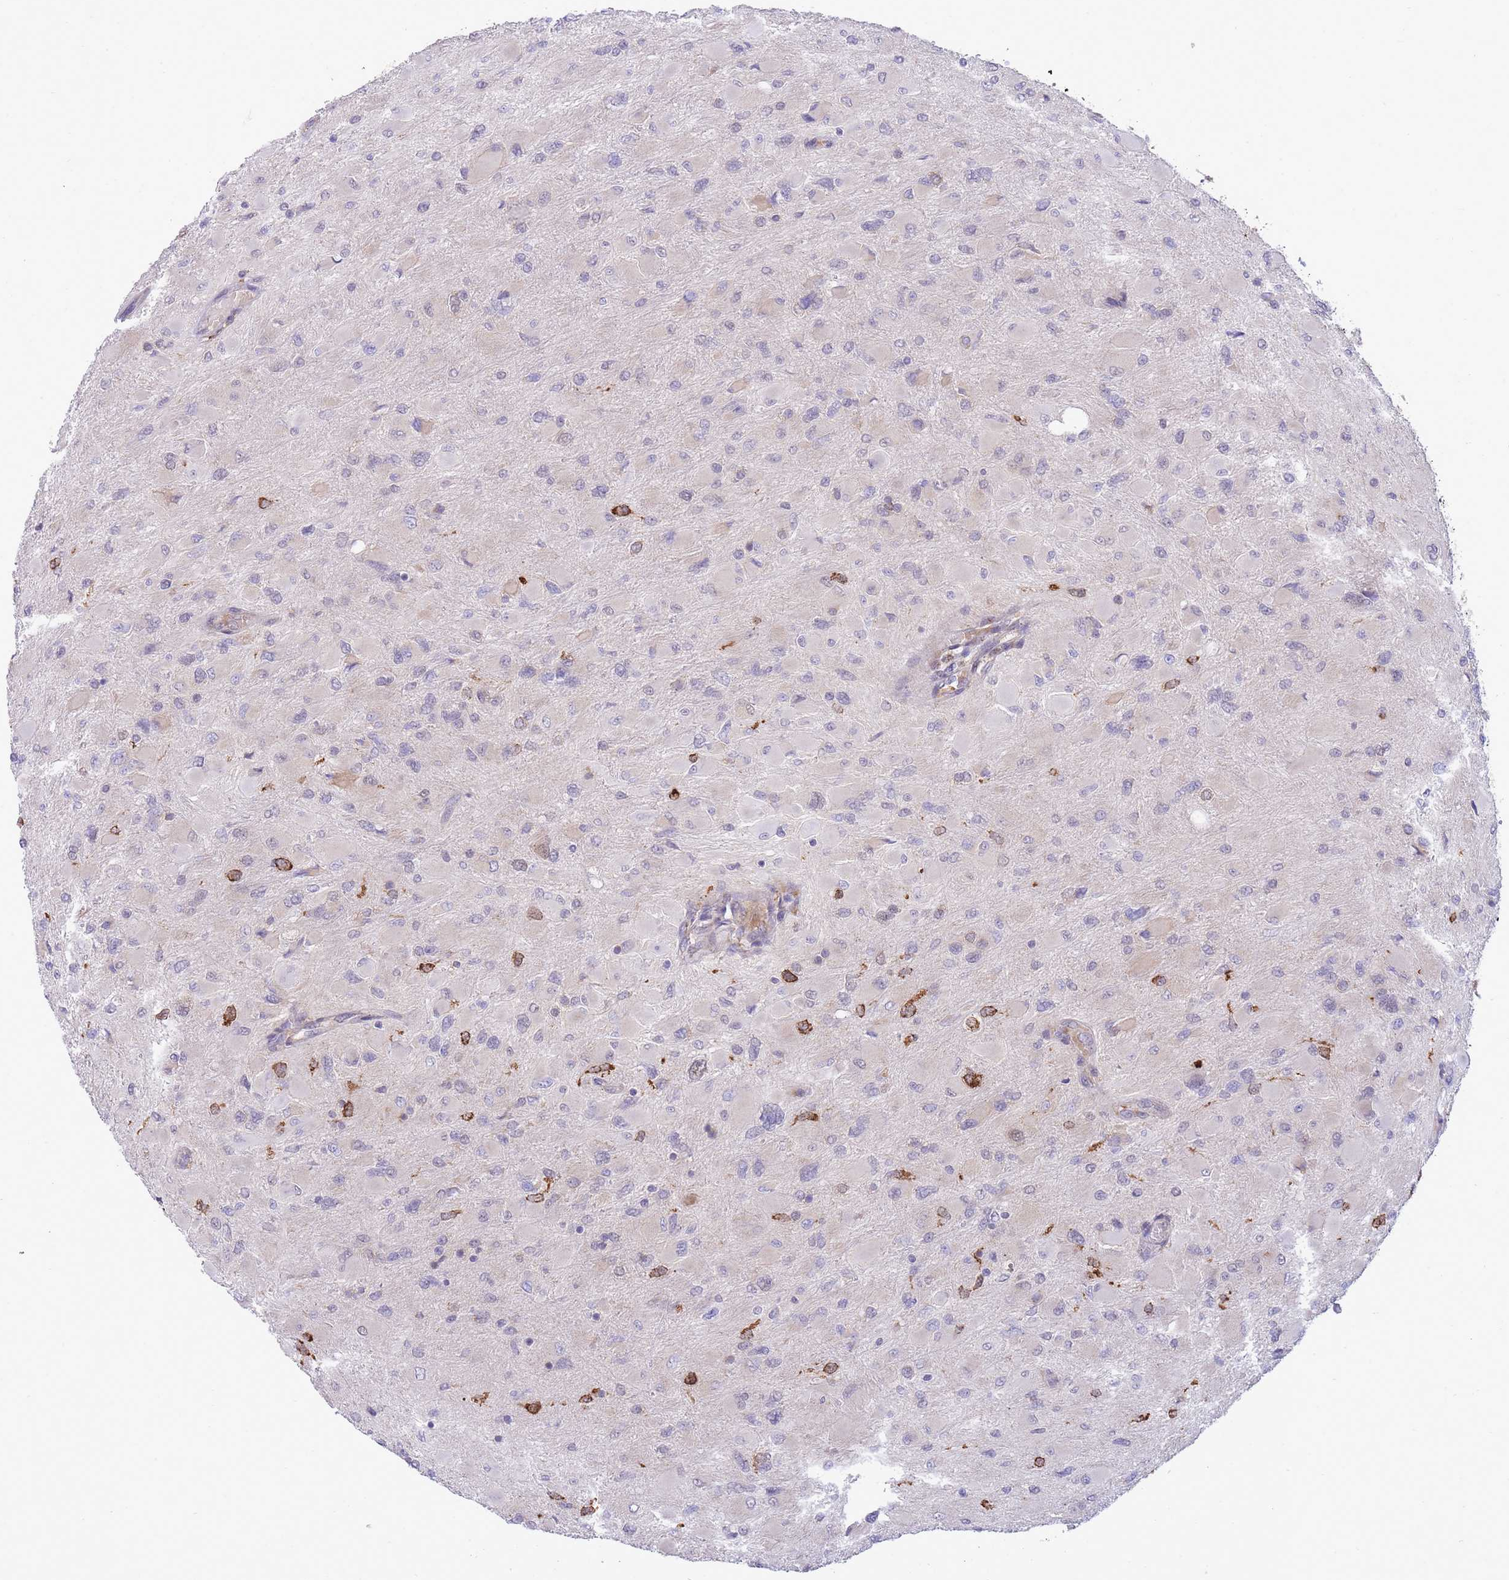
{"staining": {"intensity": "negative", "quantity": "none", "location": "none"}, "tissue": "glioma", "cell_type": "Tumor cells", "image_type": "cancer", "snomed": [{"axis": "morphology", "description": "Glioma, malignant, High grade"}, {"axis": "topography", "description": "Cerebral cortex"}], "caption": "Immunohistochemistry (IHC) image of neoplastic tissue: human glioma stained with DAB reveals no significant protein staining in tumor cells.", "gene": "EXOSC8", "patient": {"sex": "female", "age": 36}}